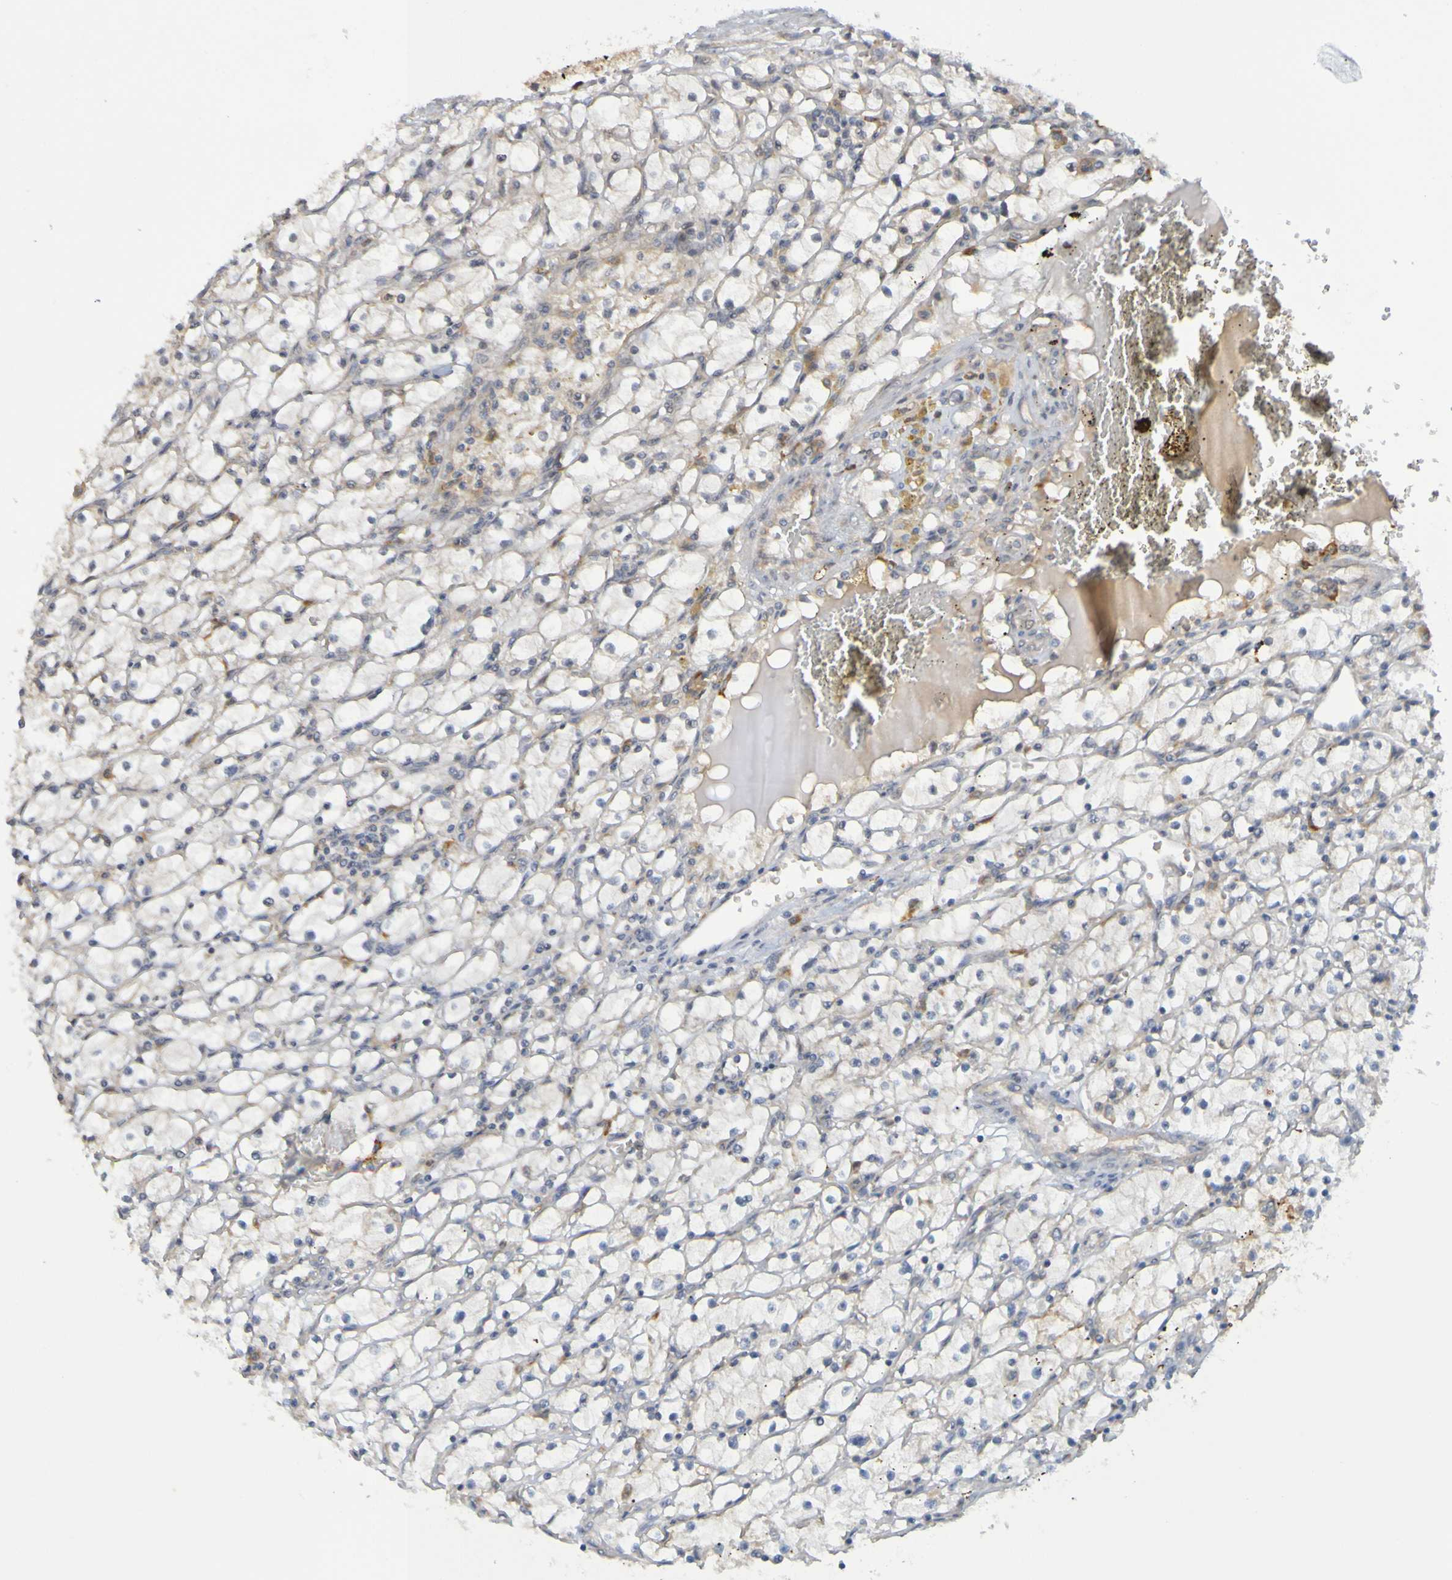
{"staining": {"intensity": "weak", "quantity": "<25%", "location": "cytoplasmic/membranous"}, "tissue": "renal cancer", "cell_type": "Tumor cells", "image_type": "cancer", "snomed": [{"axis": "morphology", "description": "Adenocarcinoma, NOS"}, {"axis": "topography", "description": "Kidney"}], "caption": "This is an immunohistochemistry histopathology image of renal cancer. There is no positivity in tumor cells.", "gene": "NAV2", "patient": {"sex": "male", "age": 56}}